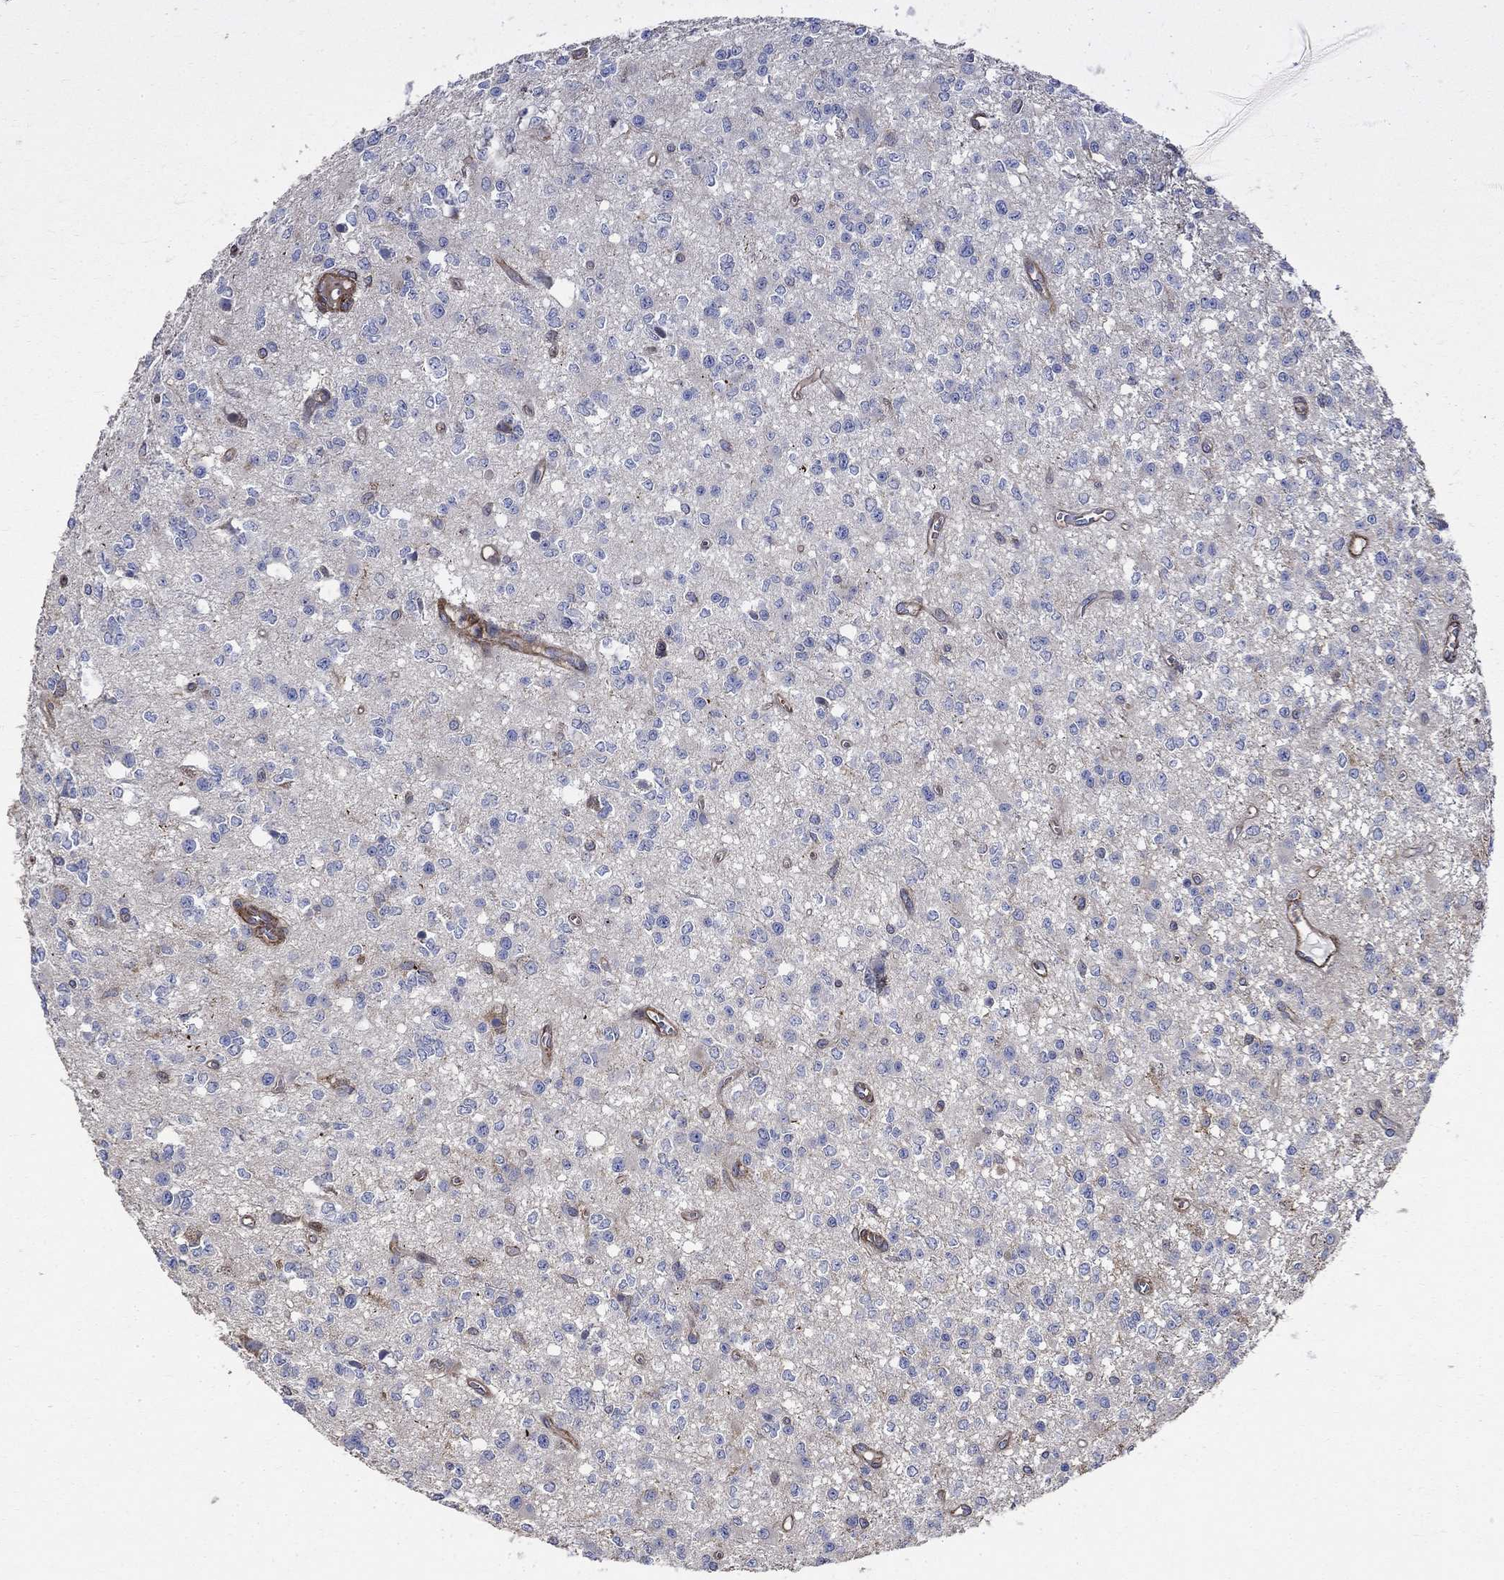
{"staining": {"intensity": "negative", "quantity": "none", "location": "none"}, "tissue": "glioma", "cell_type": "Tumor cells", "image_type": "cancer", "snomed": [{"axis": "morphology", "description": "Glioma, malignant, Low grade"}, {"axis": "topography", "description": "Brain"}], "caption": "Immunohistochemistry (IHC) photomicrograph of neoplastic tissue: malignant low-grade glioma stained with DAB shows no significant protein staining in tumor cells.", "gene": "NPHP1", "patient": {"sex": "female", "age": 45}}